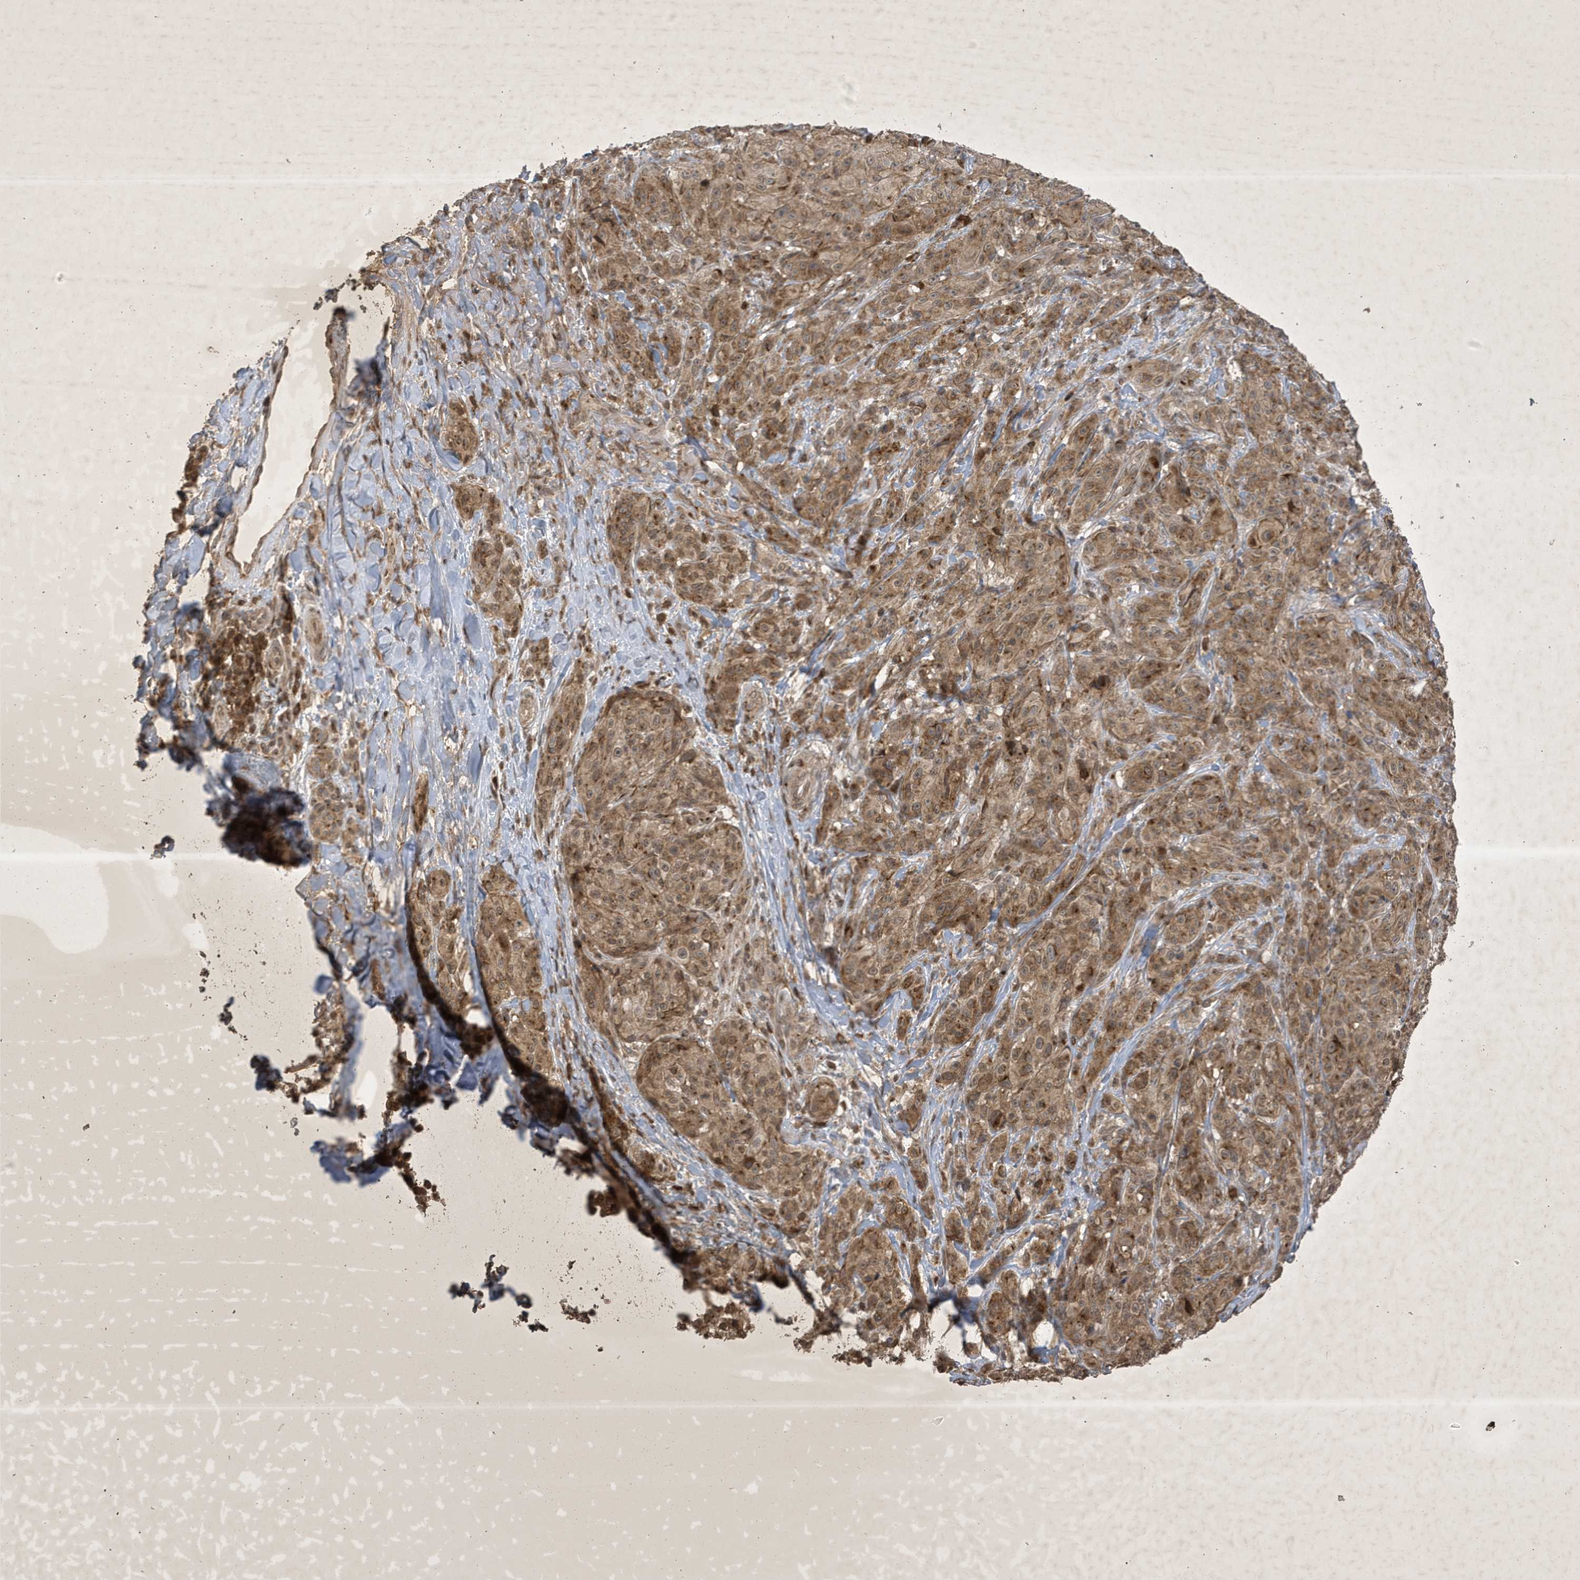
{"staining": {"intensity": "moderate", "quantity": ">75%", "location": "cytoplasmic/membranous"}, "tissue": "melanoma", "cell_type": "Tumor cells", "image_type": "cancer", "snomed": [{"axis": "morphology", "description": "Malignant melanoma, NOS"}, {"axis": "topography", "description": "Skin"}], "caption": "This is a photomicrograph of immunohistochemistry (IHC) staining of melanoma, which shows moderate expression in the cytoplasmic/membranous of tumor cells.", "gene": "STX10", "patient": {"sex": "male", "age": 73}}